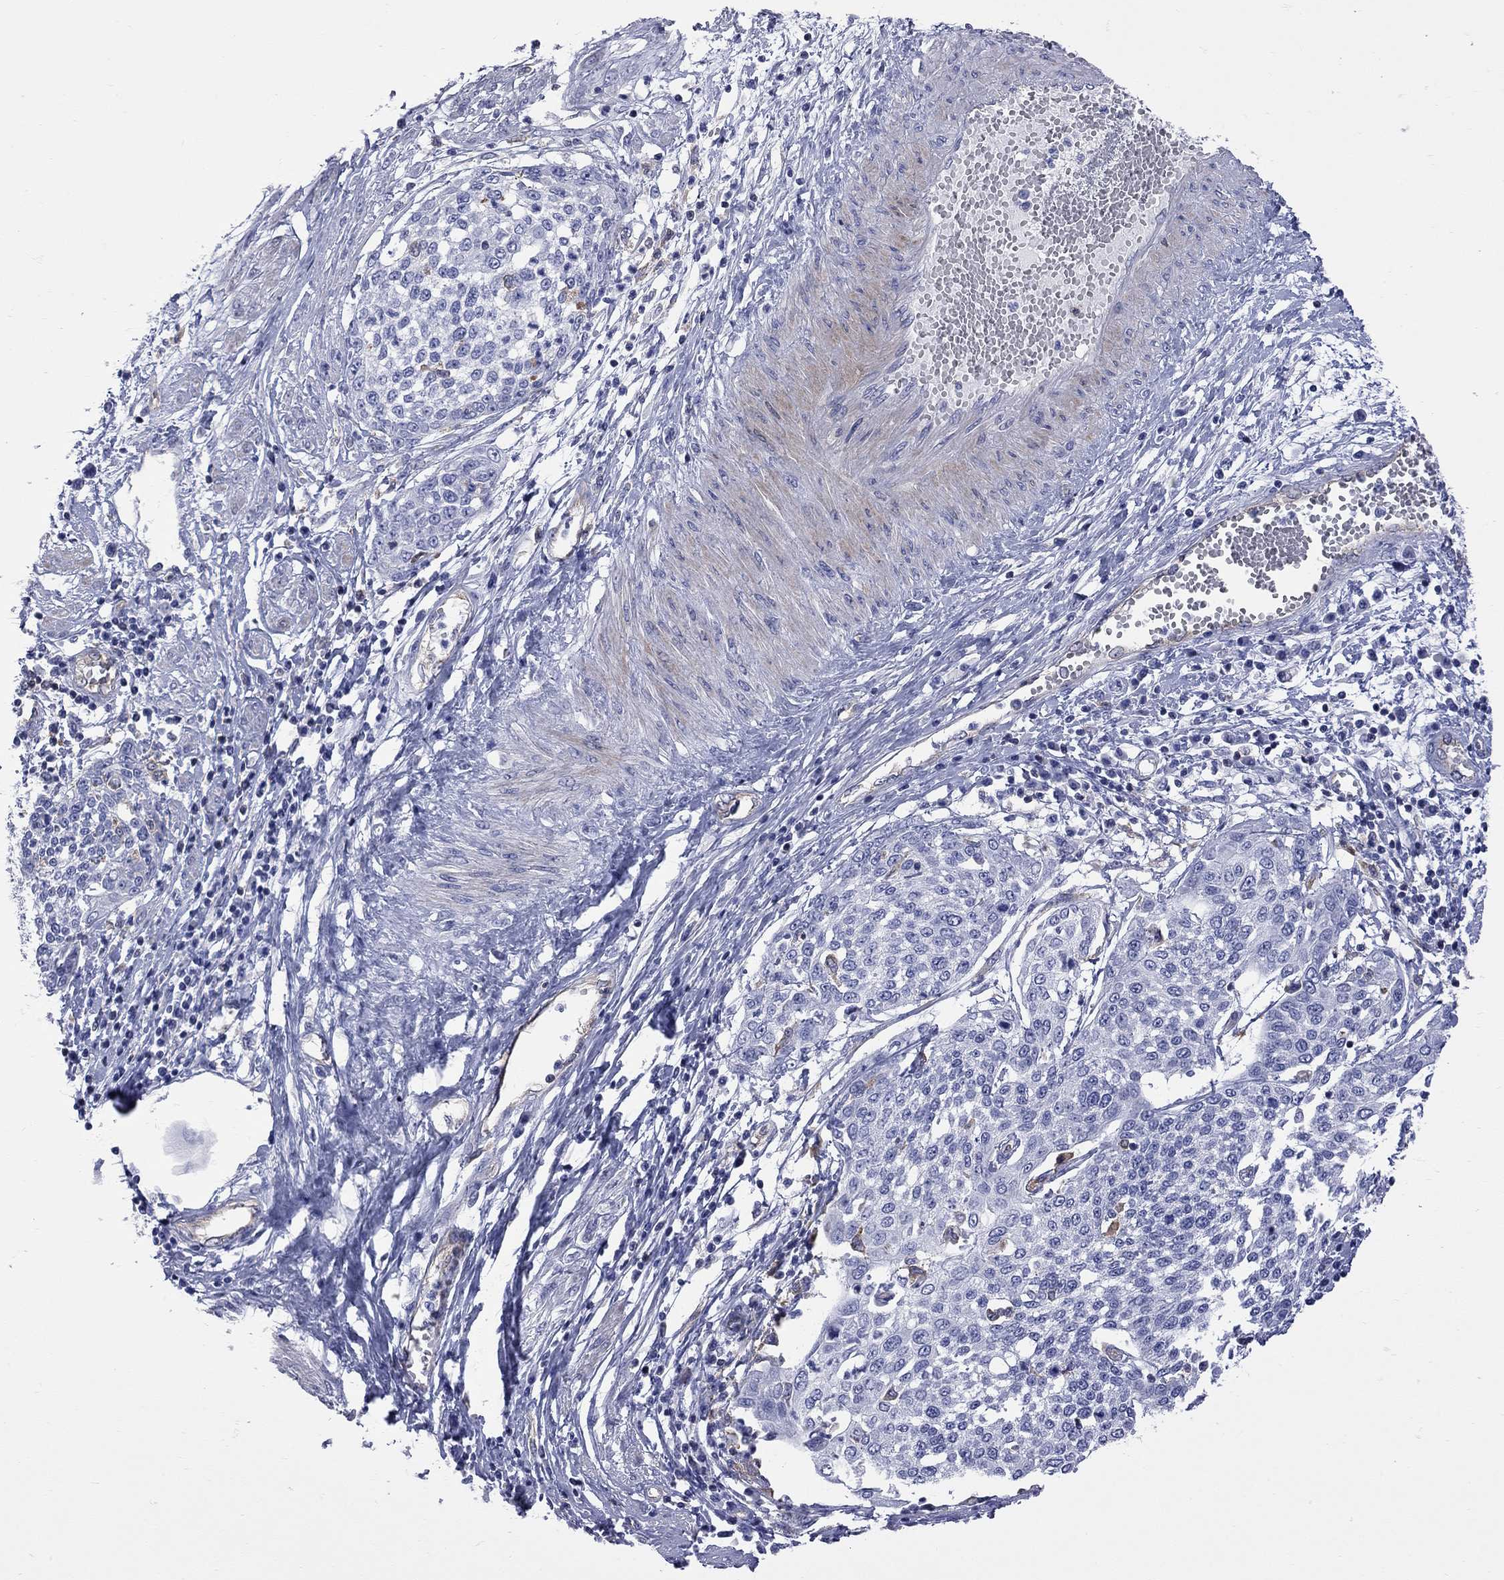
{"staining": {"intensity": "negative", "quantity": "none", "location": "none"}, "tissue": "cervical cancer", "cell_type": "Tumor cells", "image_type": "cancer", "snomed": [{"axis": "morphology", "description": "Squamous cell carcinoma, NOS"}, {"axis": "topography", "description": "Cervix"}], "caption": "The IHC image has no significant positivity in tumor cells of cervical cancer tissue.", "gene": "ABI3", "patient": {"sex": "female", "age": 34}}